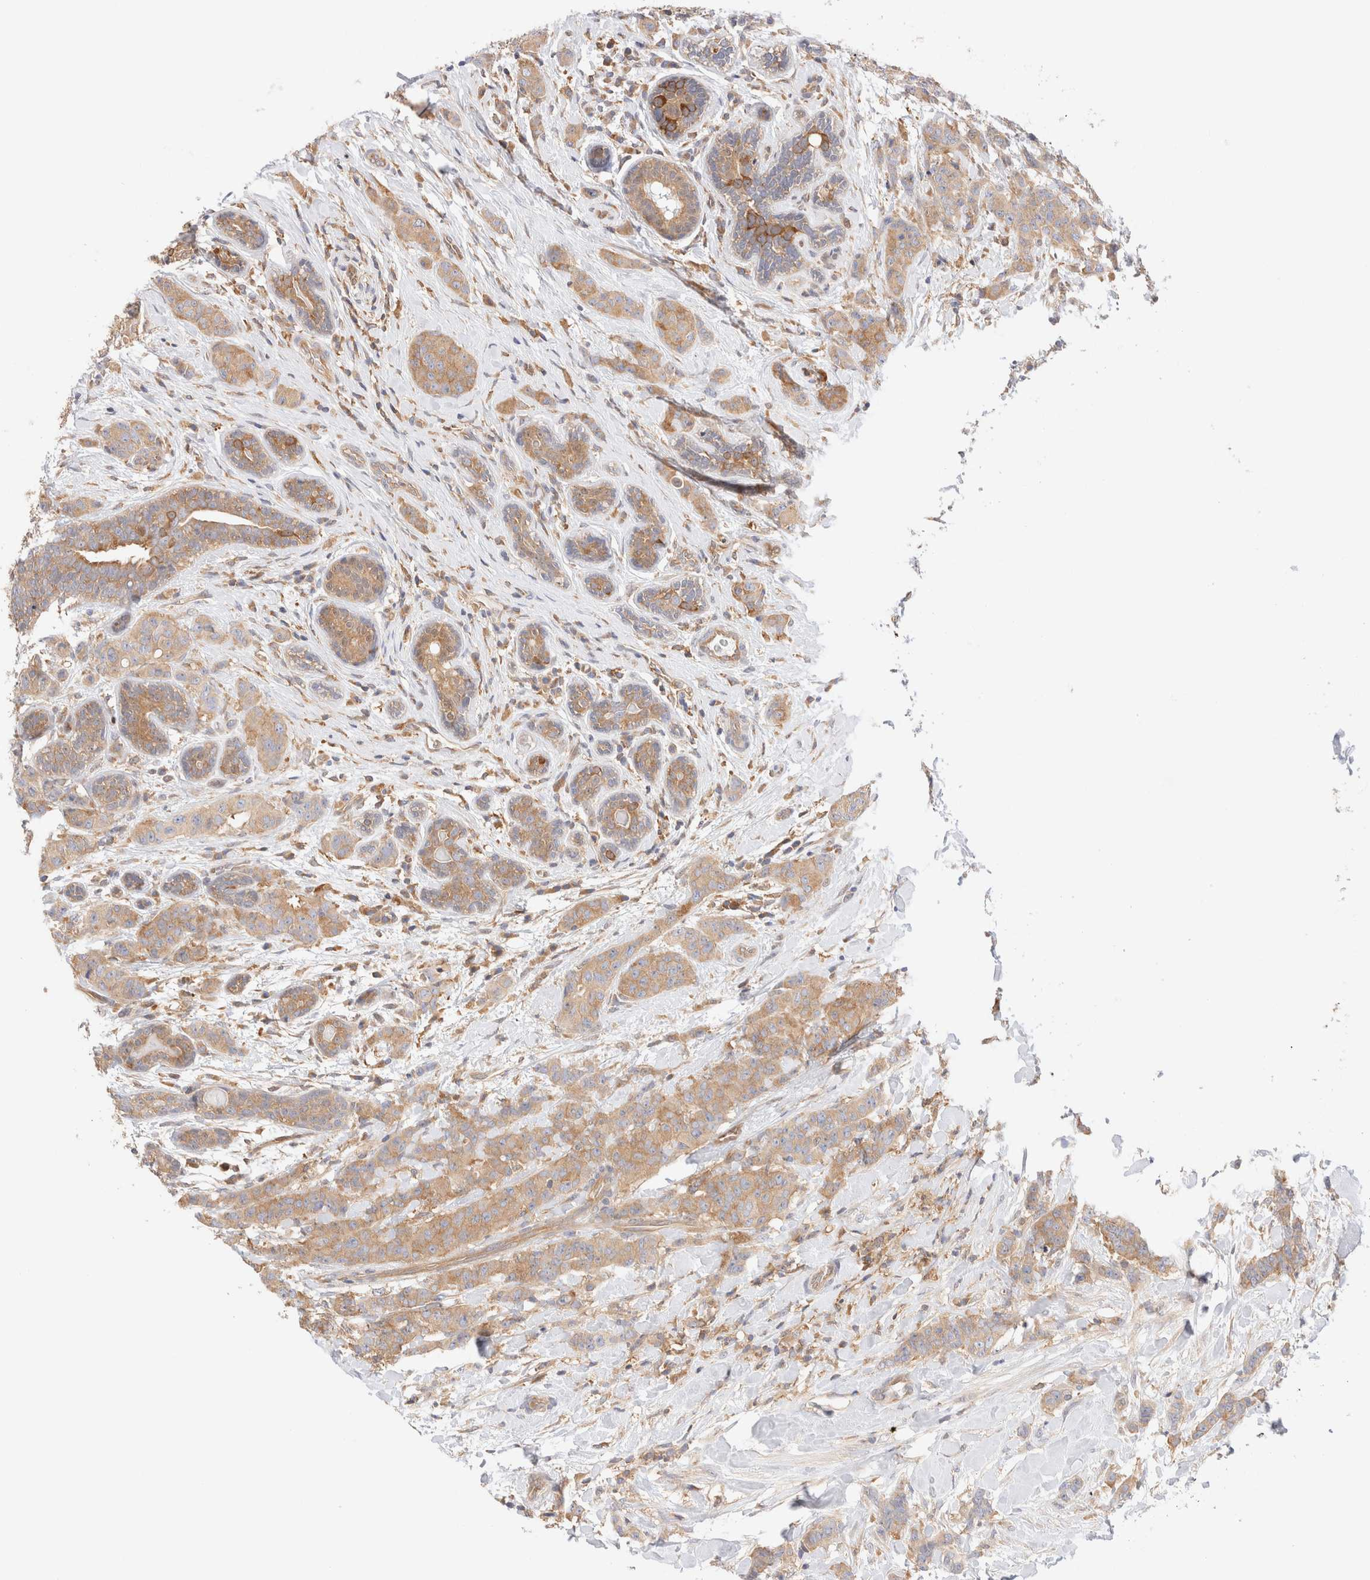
{"staining": {"intensity": "moderate", "quantity": ">75%", "location": "cytoplasmic/membranous"}, "tissue": "breast cancer", "cell_type": "Tumor cells", "image_type": "cancer", "snomed": [{"axis": "morphology", "description": "Normal tissue, NOS"}, {"axis": "morphology", "description": "Duct carcinoma"}, {"axis": "topography", "description": "Breast"}], "caption": "This is a micrograph of immunohistochemistry staining of breast cancer (intraductal carcinoma), which shows moderate staining in the cytoplasmic/membranous of tumor cells.", "gene": "RABEP1", "patient": {"sex": "female", "age": 40}}